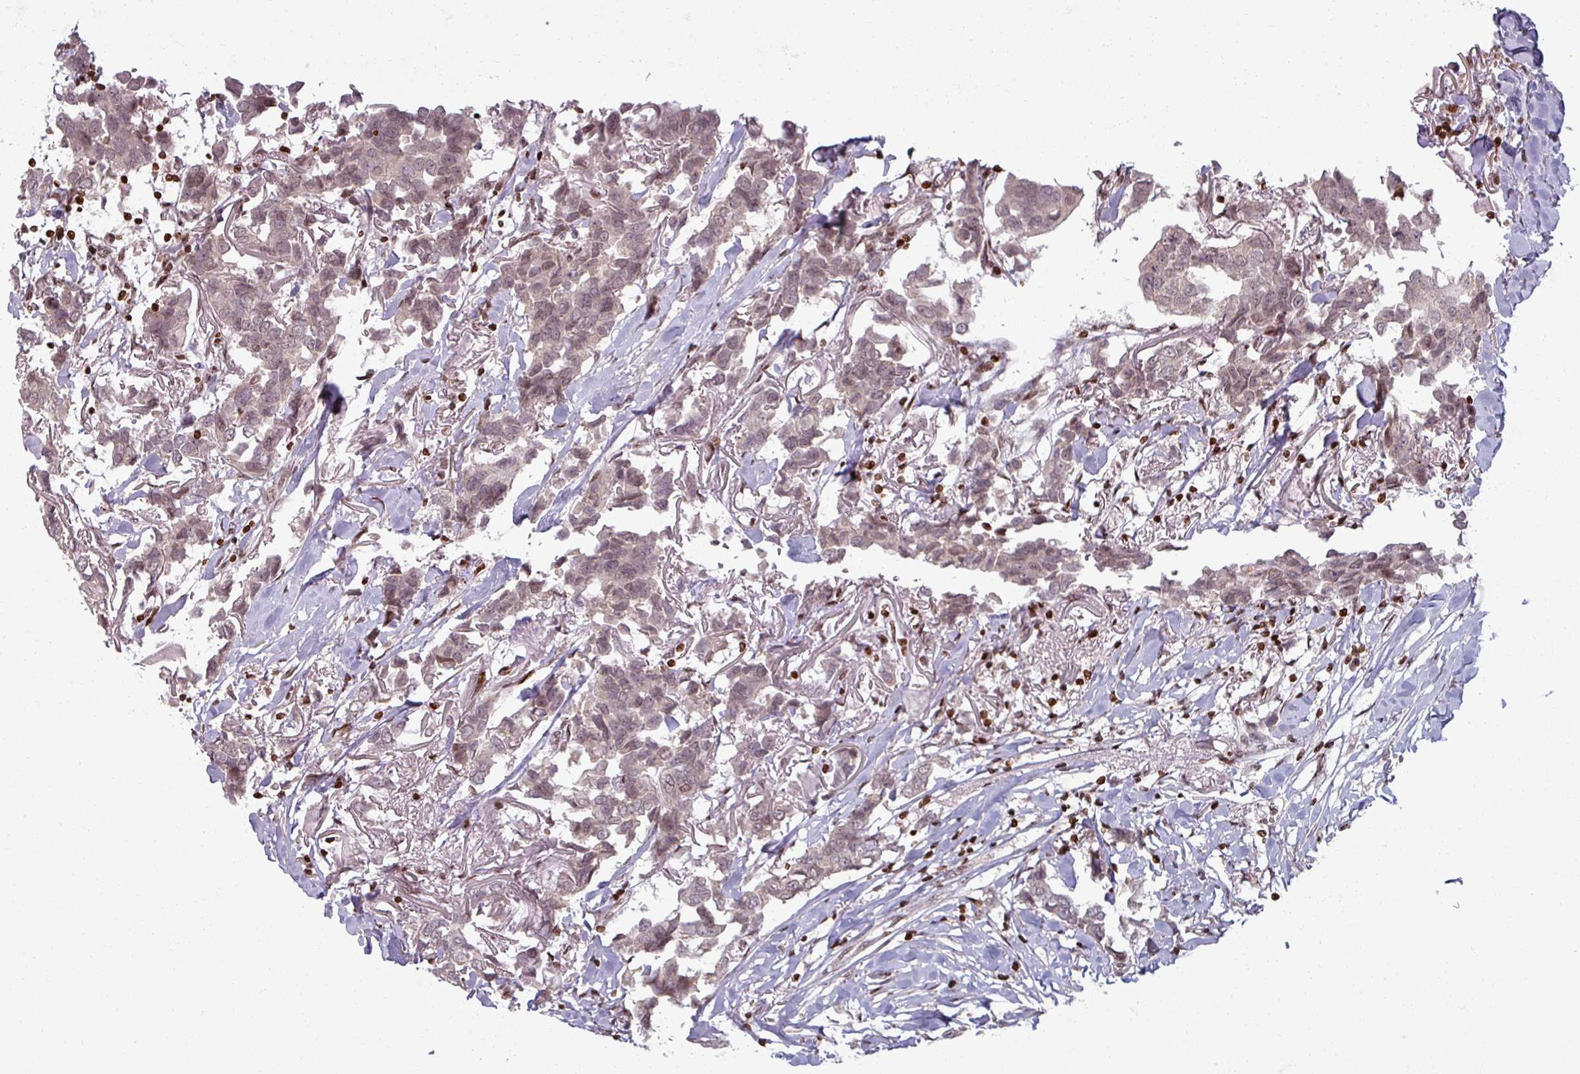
{"staining": {"intensity": "weak", "quantity": ">75%", "location": "cytoplasmic/membranous,nuclear"}, "tissue": "breast cancer", "cell_type": "Tumor cells", "image_type": "cancer", "snomed": [{"axis": "morphology", "description": "Duct carcinoma"}, {"axis": "topography", "description": "Breast"}], "caption": "IHC histopathology image of neoplastic tissue: breast cancer stained using IHC displays low levels of weak protein expression localized specifically in the cytoplasmic/membranous and nuclear of tumor cells, appearing as a cytoplasmic/membranous and nuclear brown color.", "gene": "NCOR1", "patient": {"sex": "female", "age": 80}}